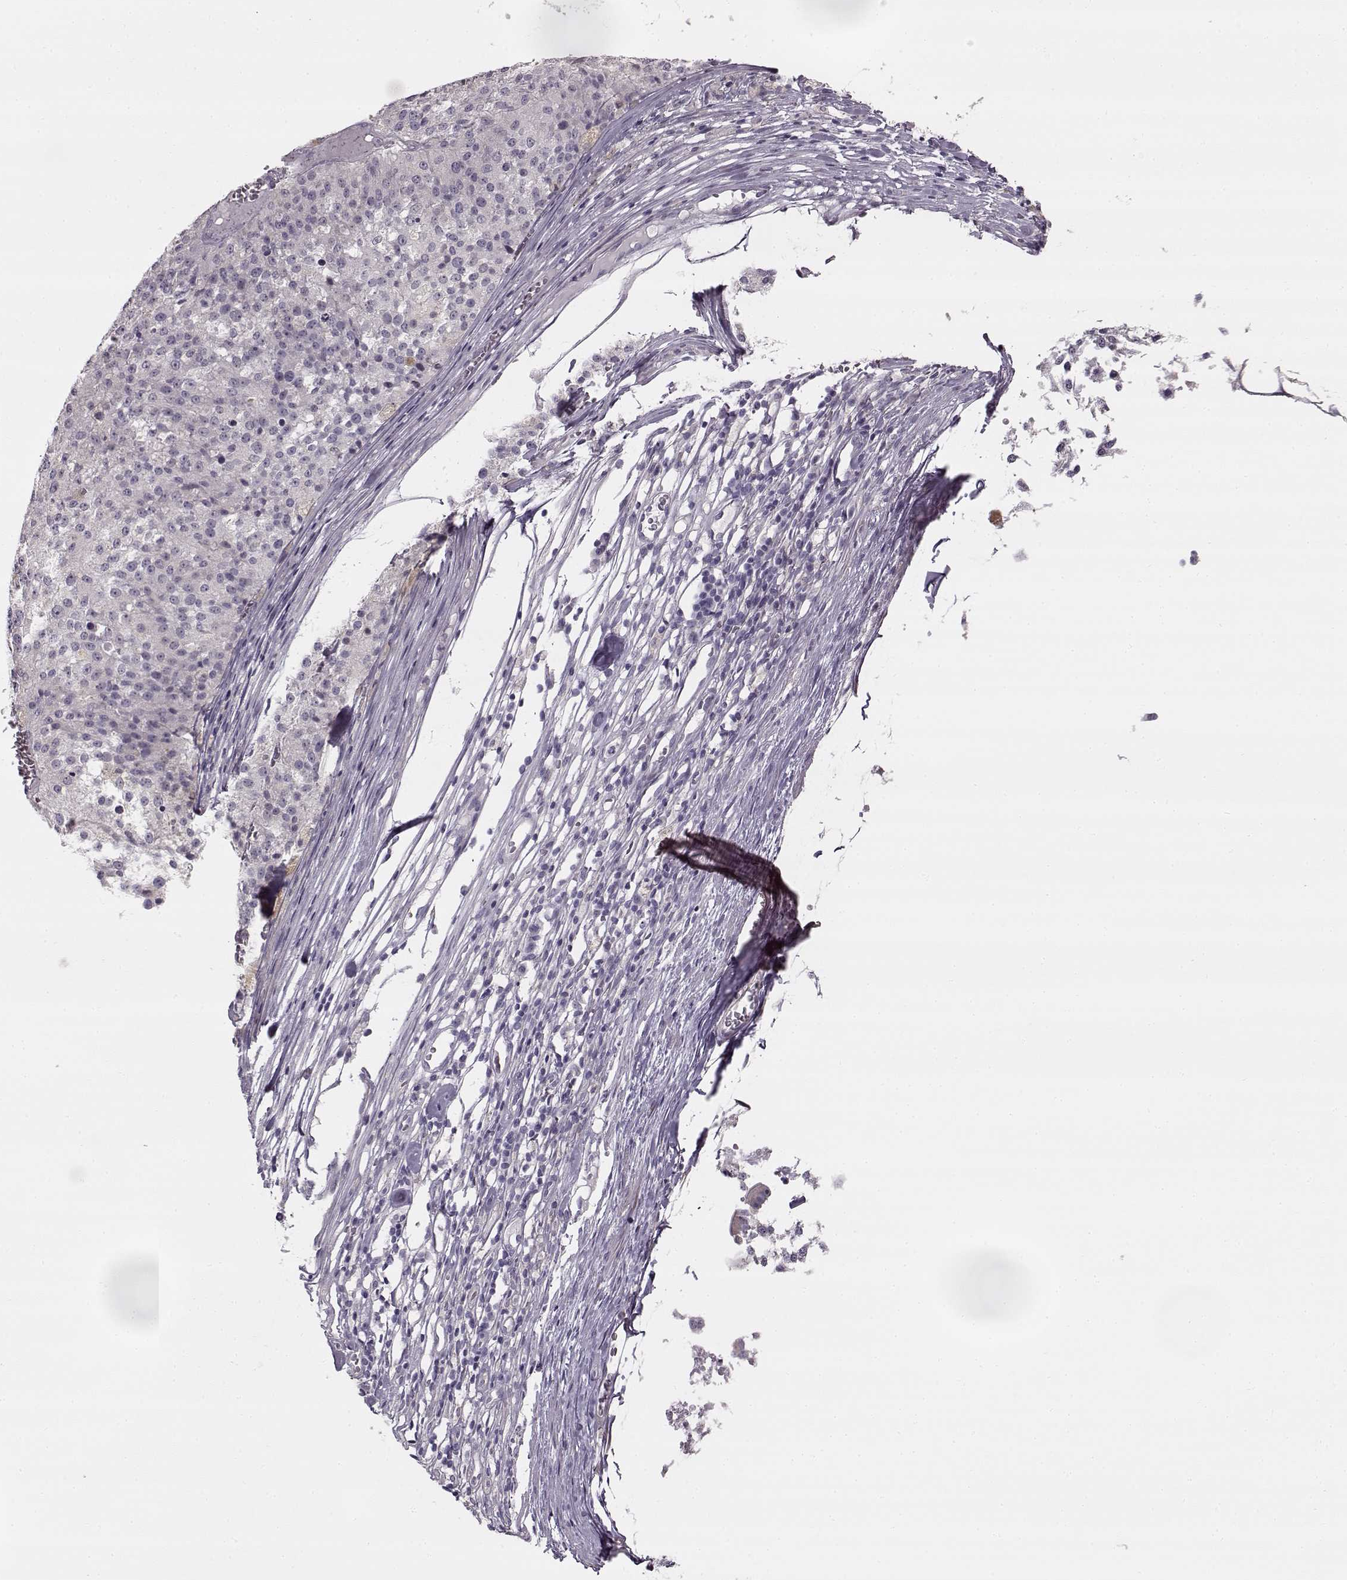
{"staining": {"intensity": "negative", "quantity": "none", "location": "none"}, "tissue": "melanoma", "cell_type": "Tumor cells", "image_type": "cancer", "snomed": [{"axis": "morphology", "description": "Malignant melanoma, Metastatic site"}, {"axis": "topography", "description": "Lymph node"}], "caption": "Immunohistochemistry histopathology image of human malignant melanoma (metastatic site) stained for a protein (brown), which exhibits no staining in tumor cells.", "gene": "MAP6D1", "patient": {"sex": "female", "age": 64}}